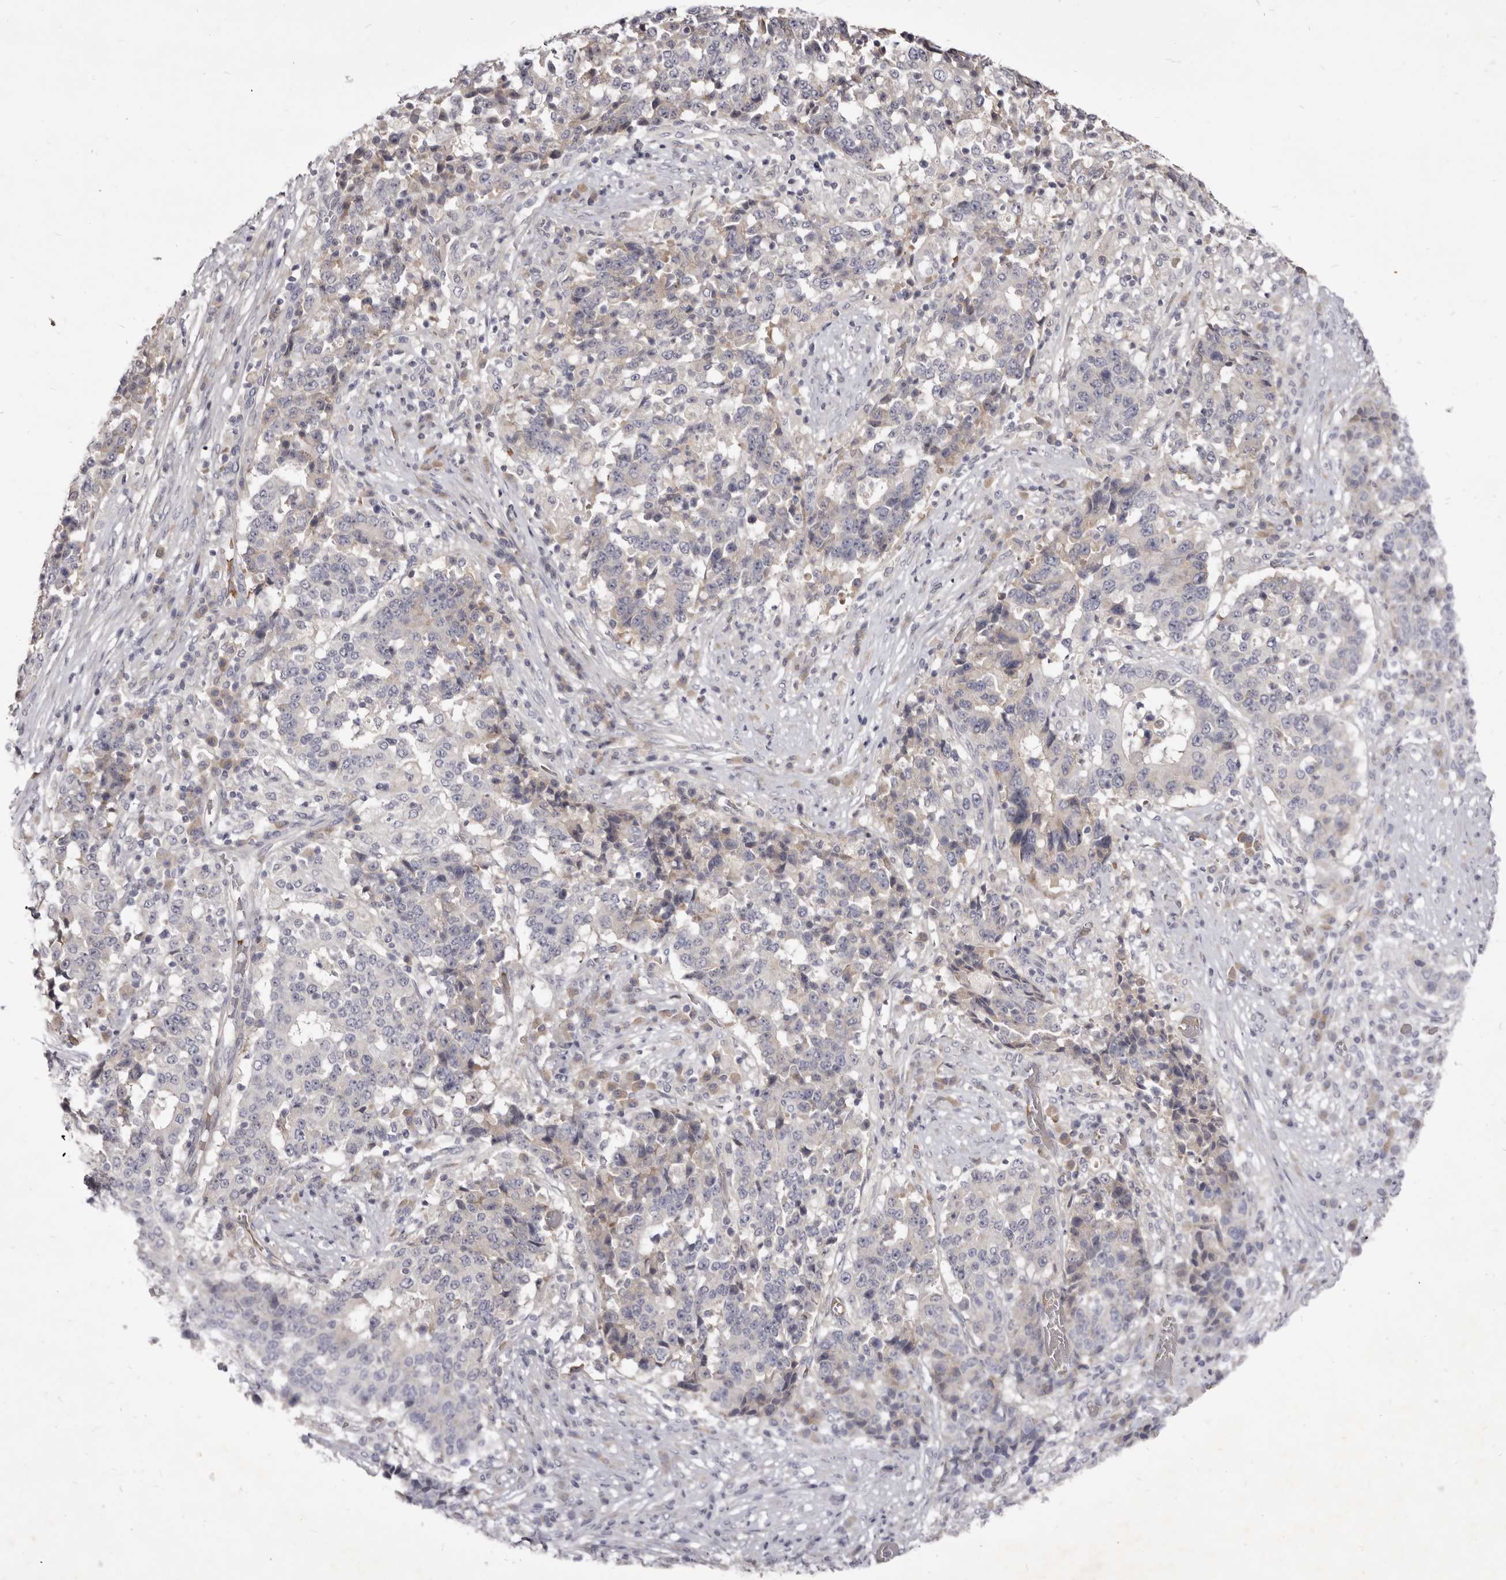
{"staining": {"intensity": "negative", "quantity": "none", "location": "none"}, "tissue": "stomach cancer", "cell_type": "Tumor cells", "image_type": "cancer", "snomed": [{"axis": "morphology", "description": "Adenocarcinoma, NOS"}, {"axis": "topography", "description": "Stomach"}], "caption": "Immunohistochemistry photomicrograph of stomach cancer stained for a protein (brown), which reveals no positivity in tumor cells.", "gene": "KIF2B", "patient": {"sex": "male", "age": 59}}